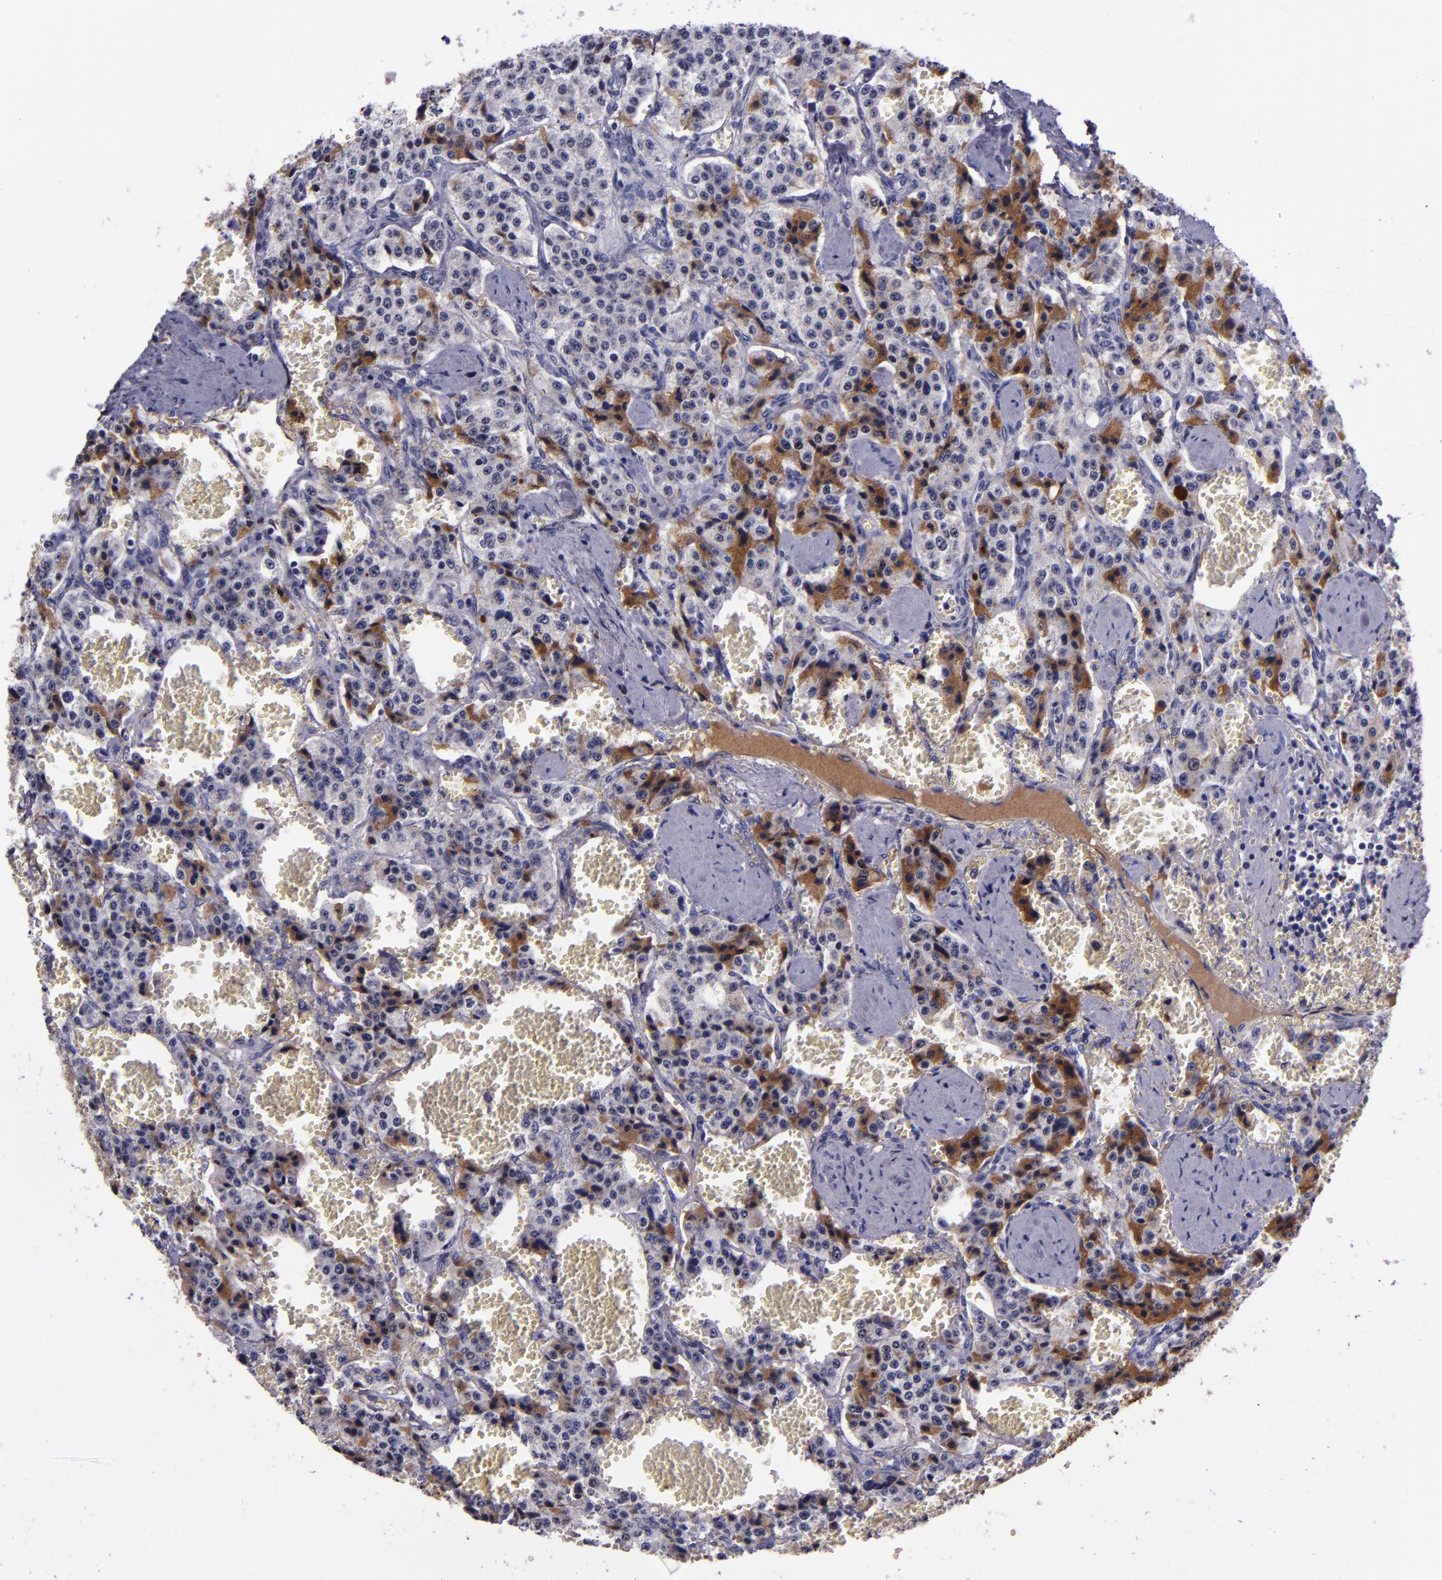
{"staining": {"intensity": "moderate", "quantity": "<25%", "location": "cytoplasmic/membranous"}, "tissue": "carcinoid", "cell_type": "Tumor cells", "image_type": "cancer", "snomed": [{"axis": "morphology", "description": "Carcinoid, malignant, NOS"}, {"axis": "topography", "description": "Small intestine"}], "caption": "Human malignant carcinoid stained for a protein (brown) shows moderate cytoplasmic/membranous positive expression in about <25% of tumor cells.", "gene": "APOH", "patient": {"sex": "male", "age": 52}}